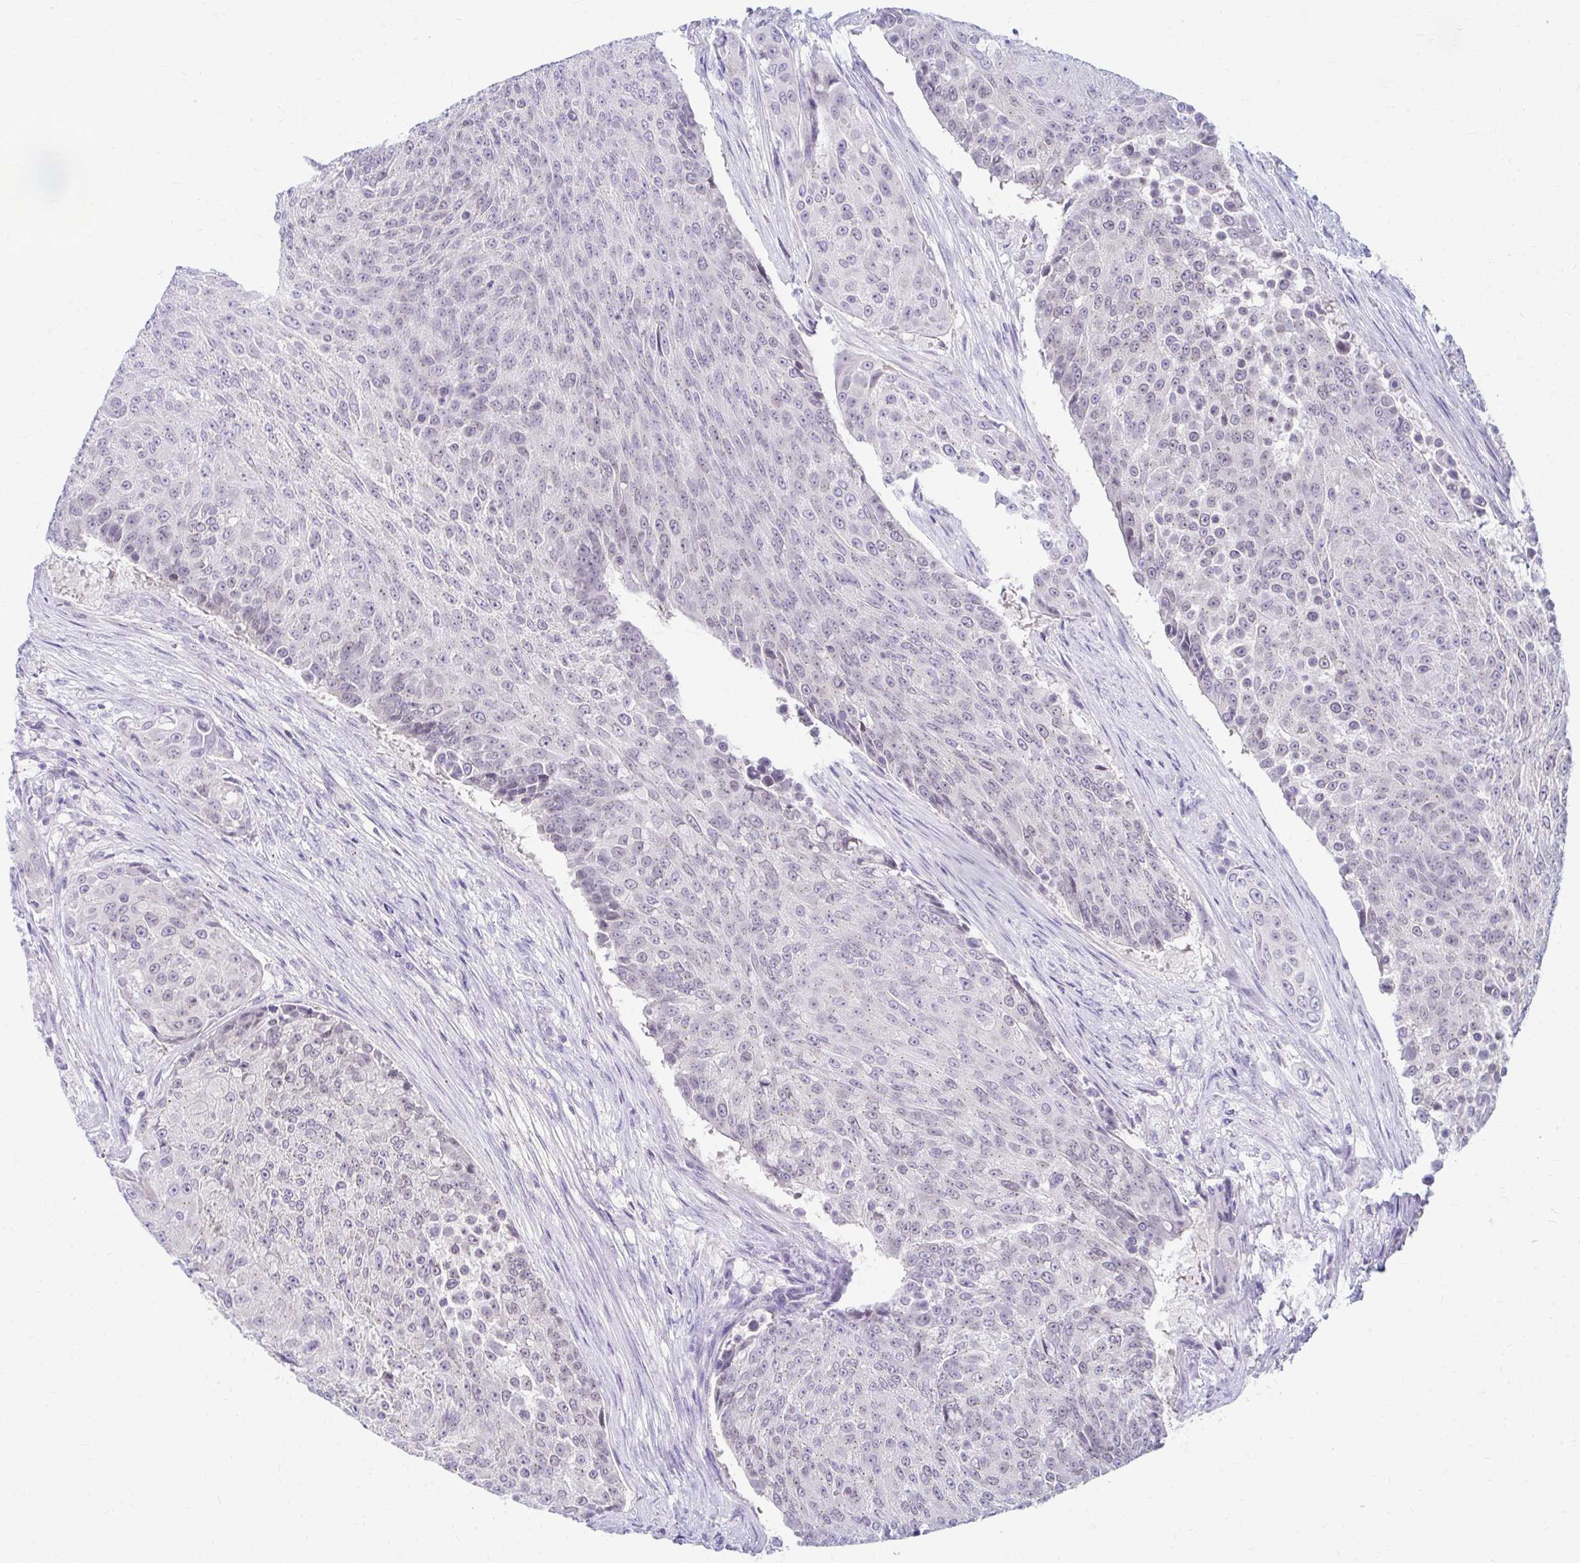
{"staining": {"intensity": "negative", "quantity": "none", "location": "none"}, "tissue": "urothelial cancer", "cell_type": "Tumor cells", "image_type": "cancer", "snomed": [{"axis": "morphology", "description": "Urothelial carcinoma, High grade"}, {"axis": "topography", "description": "Urinary bladder"}], "caption": "IHC of human urothelial cancer displays no expression in tumor cells.", "gene": "RADIL", "patient": {"sex": "female", "age": 63}}